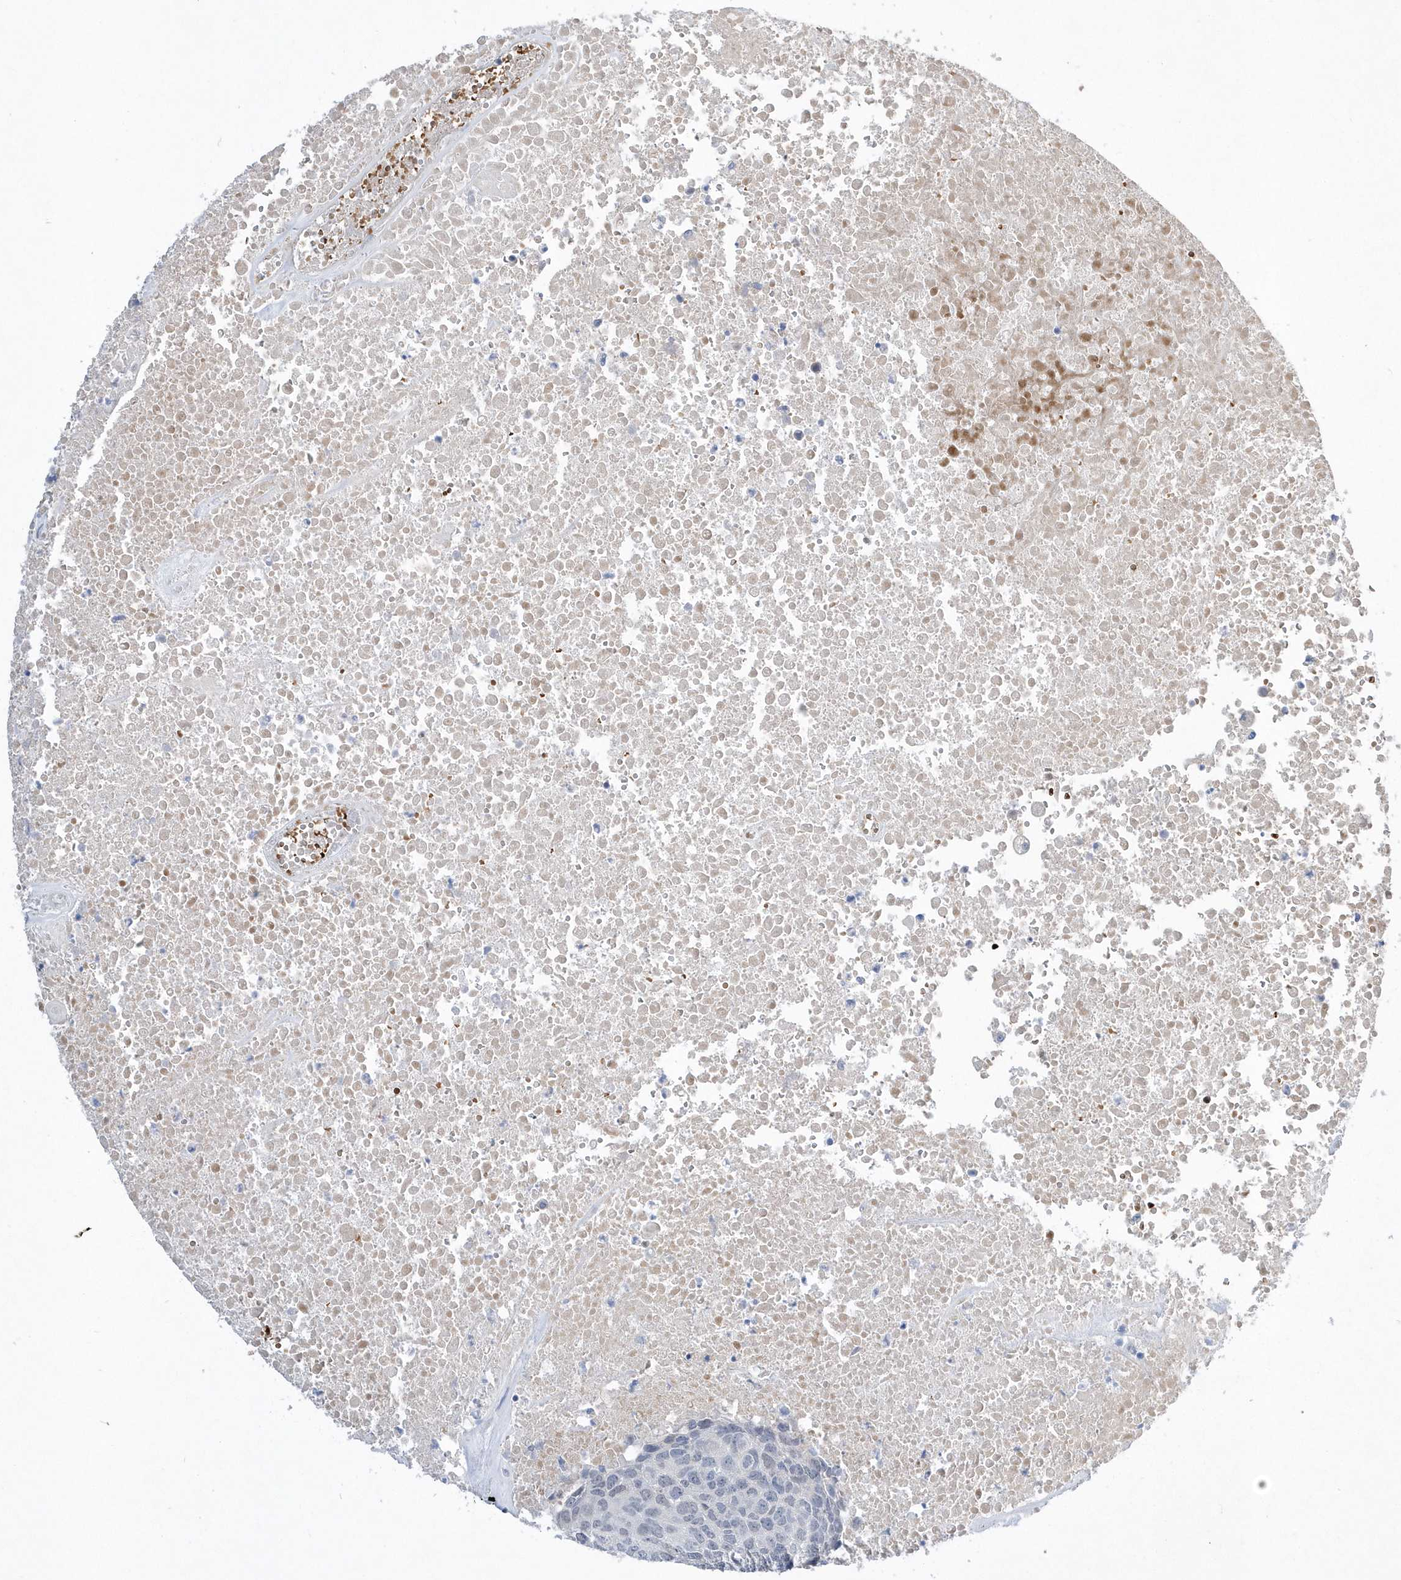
{"staining": {"intensity": "negative", "quantity": "none", "location": "none"}, "tissue": "head and neck cancer", "cell_type": "Tumor cells", "image_type": "cancer", "snomed": [{"axis": "morphology", "description": "Squamous cell carcinoma, NOS"}, {"axis": "topography", "description": "Head-Neck"}], "caption": "The immunohistochemistry (IHC) image has no significant positivity in tumor cells of head and neck cancer (squamous cell carcinoma) tissue. (DAB immunohistochemistry (IHC) with hematoxylin counter stain).", "gene": "ZNF875", "patient": {"sex": "male", "age": 66}}